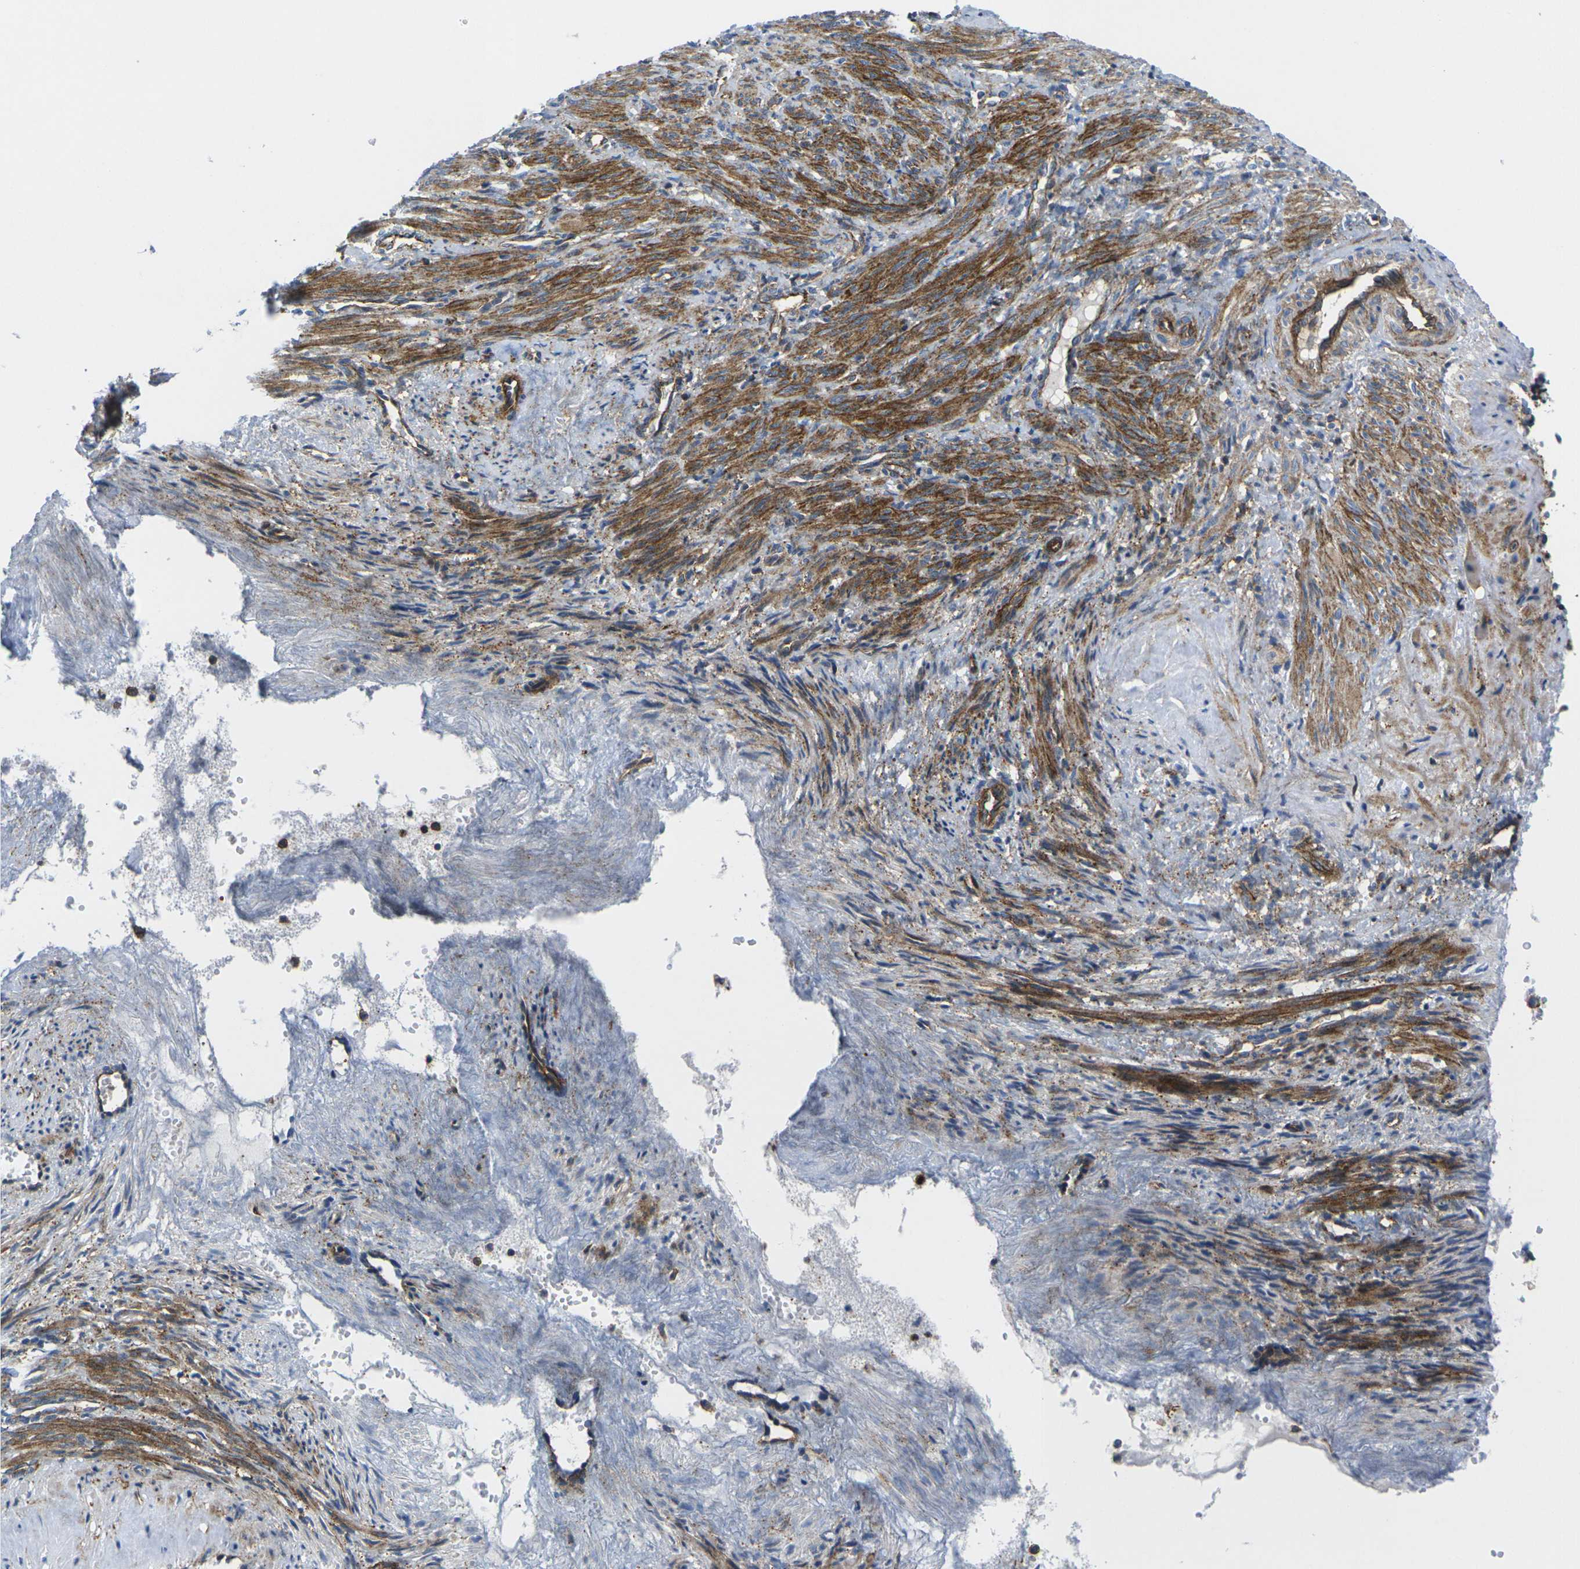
{"staining": {"intensity": "strong", "quantity": ">75%", "location": "cytoplasmic/membranous"}, "tissue": "smooth muscle", "cell_type": "Smooth muscle cells", "image_type": "normal", "snomed": [{"axis": "morphology", "description": "Normal tissue, NOS"}, {"axis": "topography", "description": "Endometrium"}], "caption": "Brown immunohistochemical staining in benign smooth muscle demonstrates strong cytoplasmic/membranous staining in about >75% of smooth muscle cells.", "gene": "IQGAP1", "patient": {"sex": "female", "age": 33}}